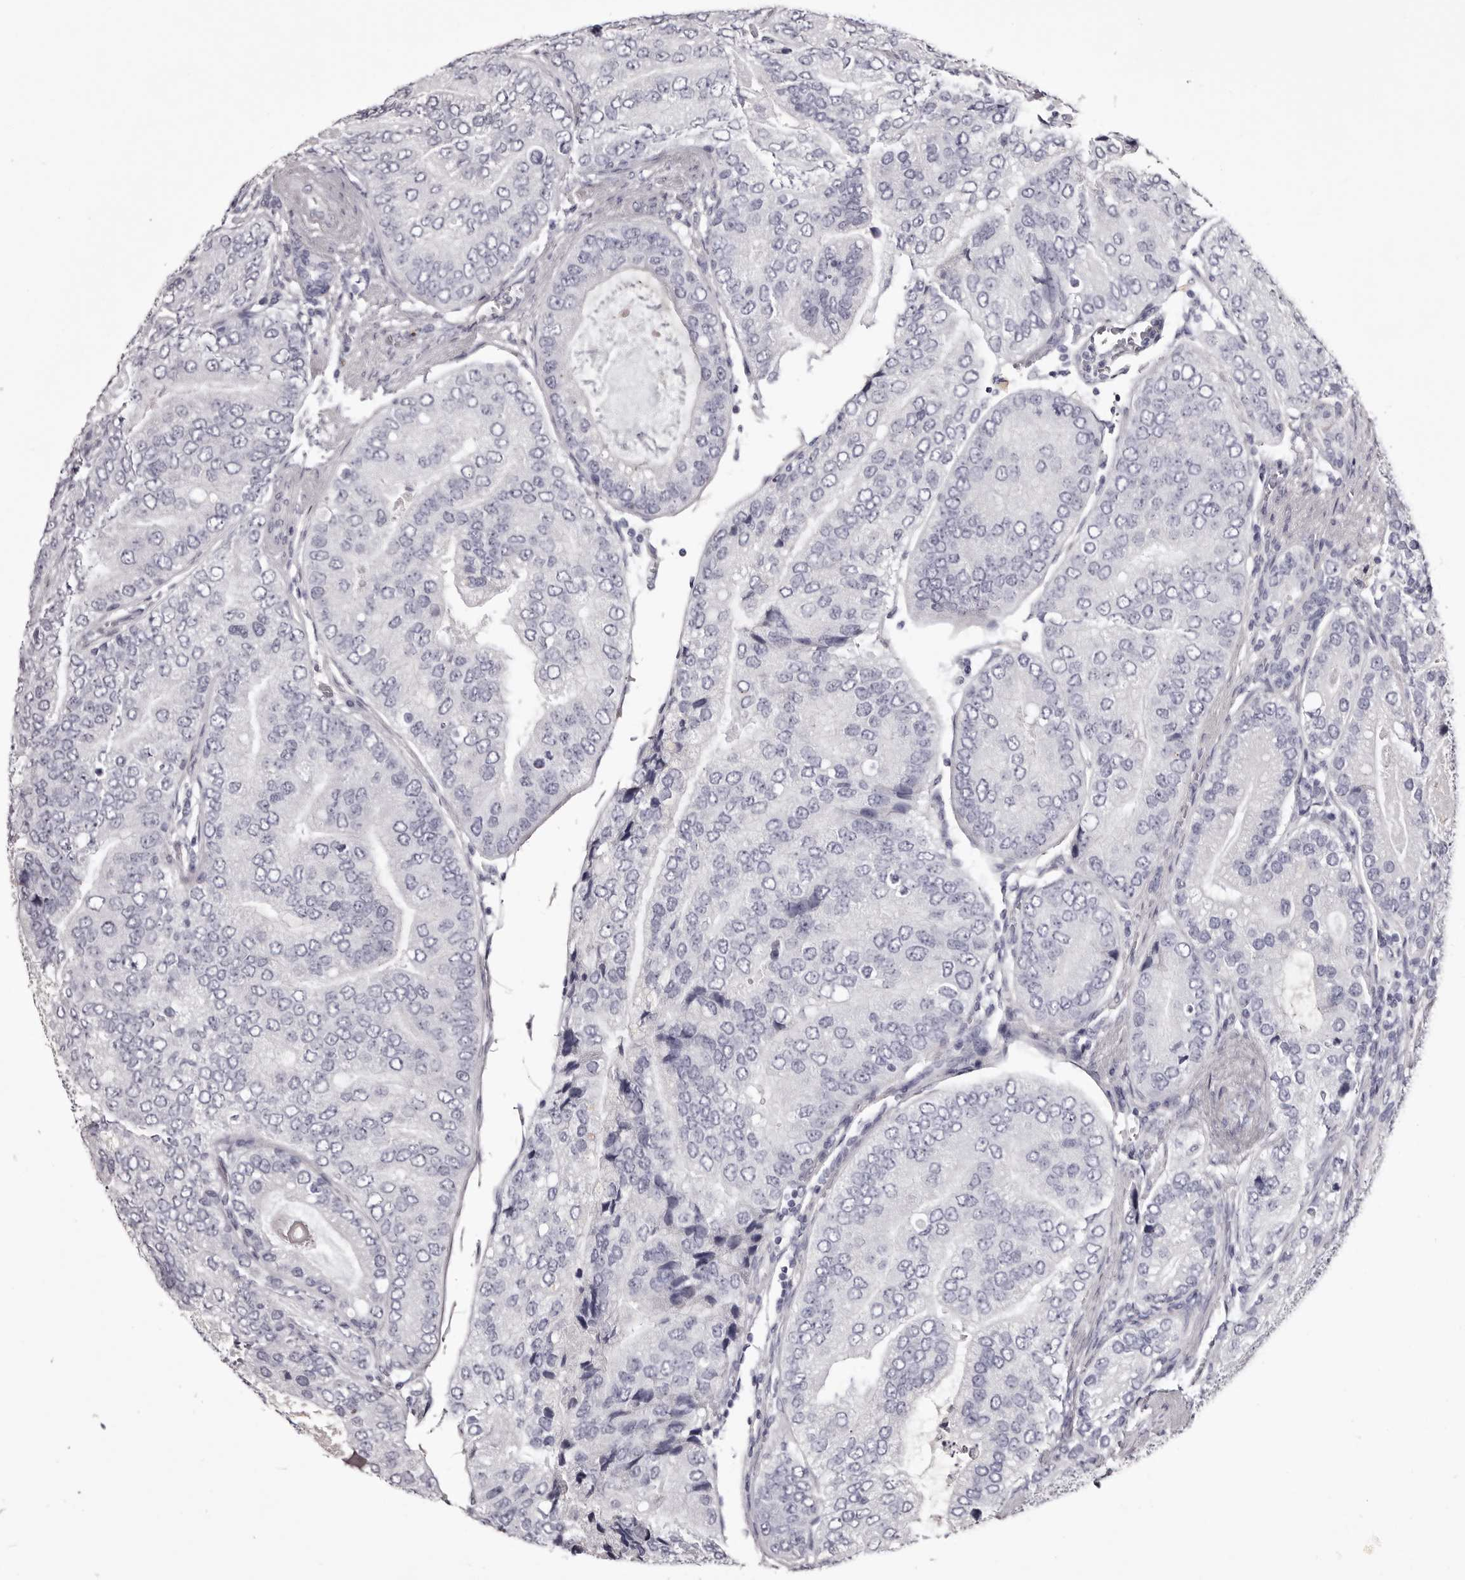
{"staining": {"intensity": "negative", "quantity": "none", "location": "none"}, "tissue": "prostate cancer", "cell_type": "Tumor cells", "image_type": "cancer", "snomed": [{"axis": "morphology", "description": "Adenocarcinoma, High grade"}, {"axis": "topography", "description": "Prostate"}], "caption": "The image displays no staining of tumor cells in prostate cancer (adenocarcinoma (high-grade)).", "gene": "CA6", "patient": {"sex": "male", "age": 70}}